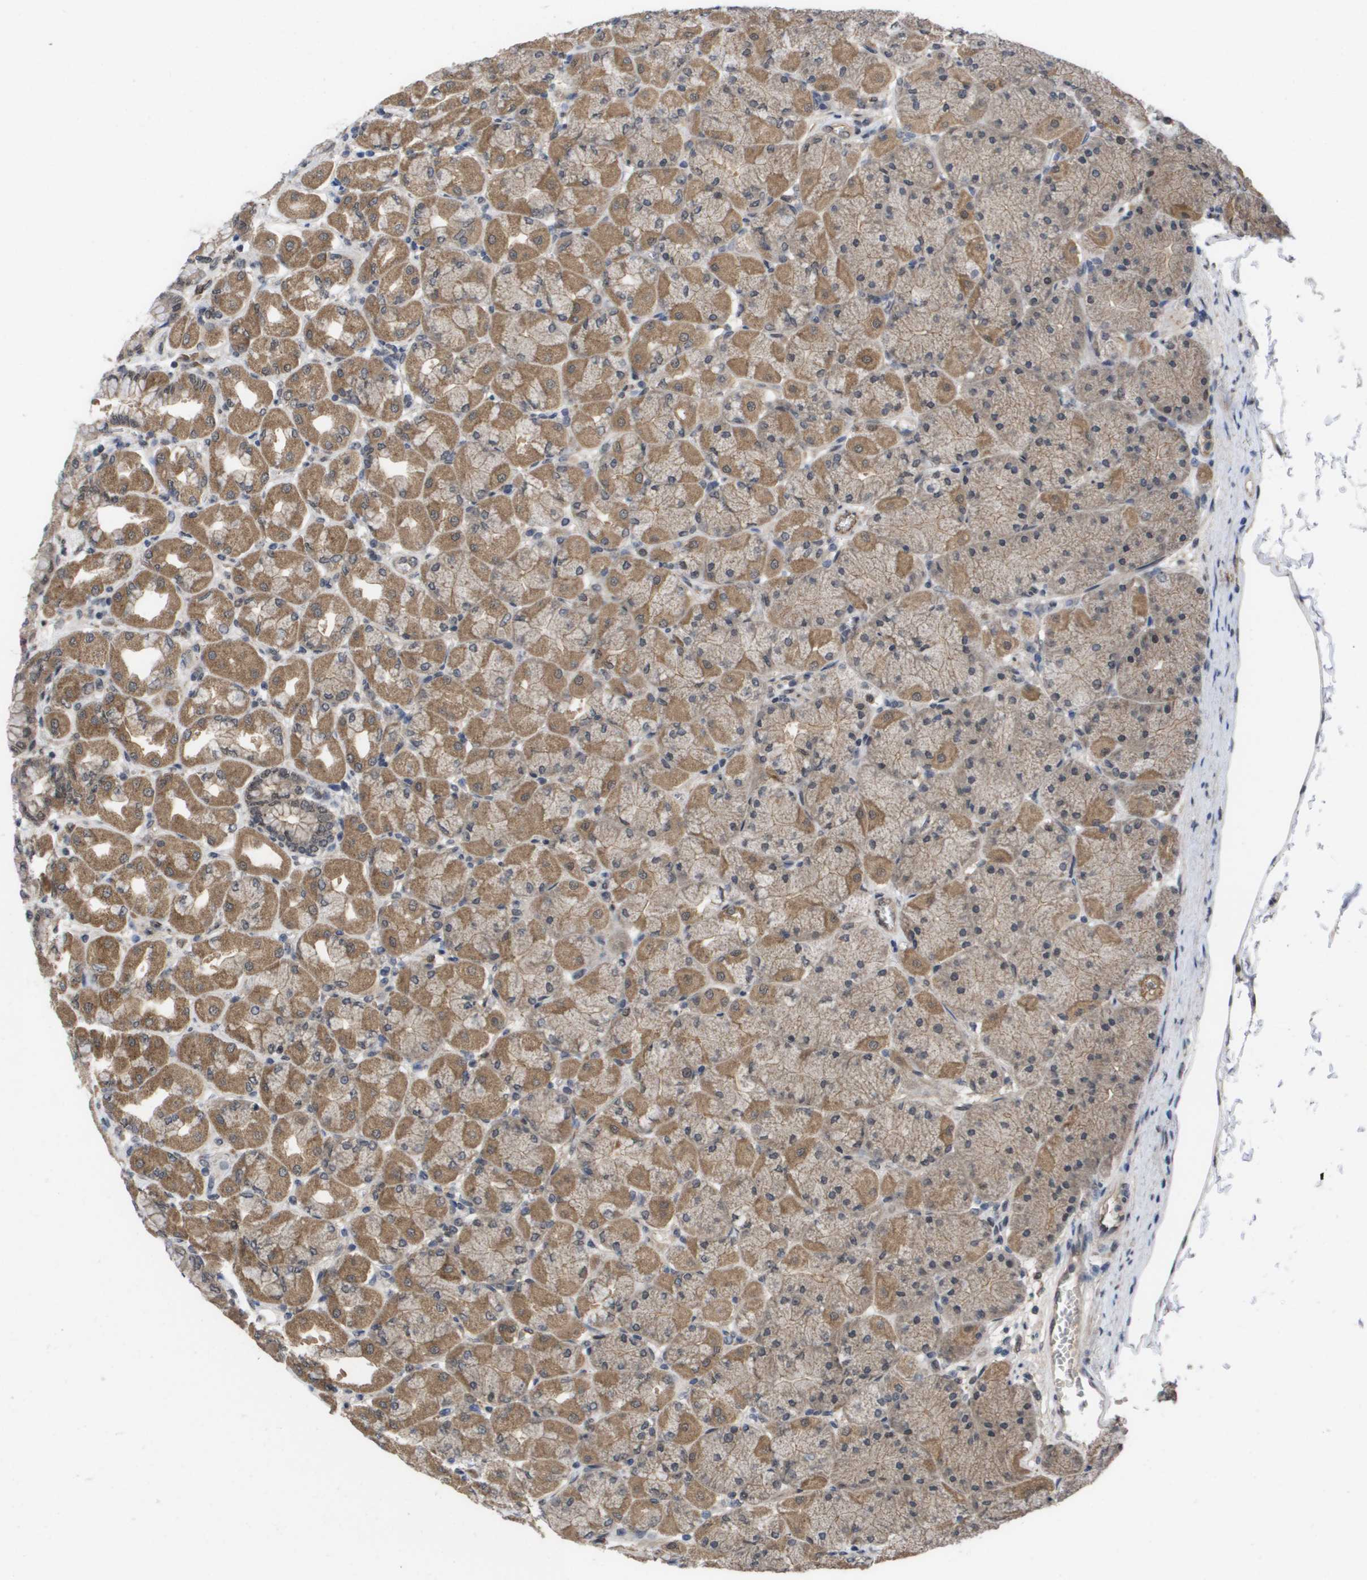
{"staining": {"intensity": "moderate", "quantity": ">75%", "location": "cytoplasmic/membranous"}, "tissue": "stomach", "cell_type": "Glandular cells", "image_type": "normal", "snomed": [{"axis": "morphology", "description": "Normal tissue, NOS"}, {"axis": "topography", "description": "Stomach, upper"}], "caption": "Unremarkable stomach was stained to show a protein in brown. There is medium levels of moderate cytoplasmic/membranous positivity in about >75% of glandular cells. (DAB IHC, brown staining for protein, blue staining for nuclei).", "gene": "AMBRA1", "patient": {"sex": "female", "age": 56}}